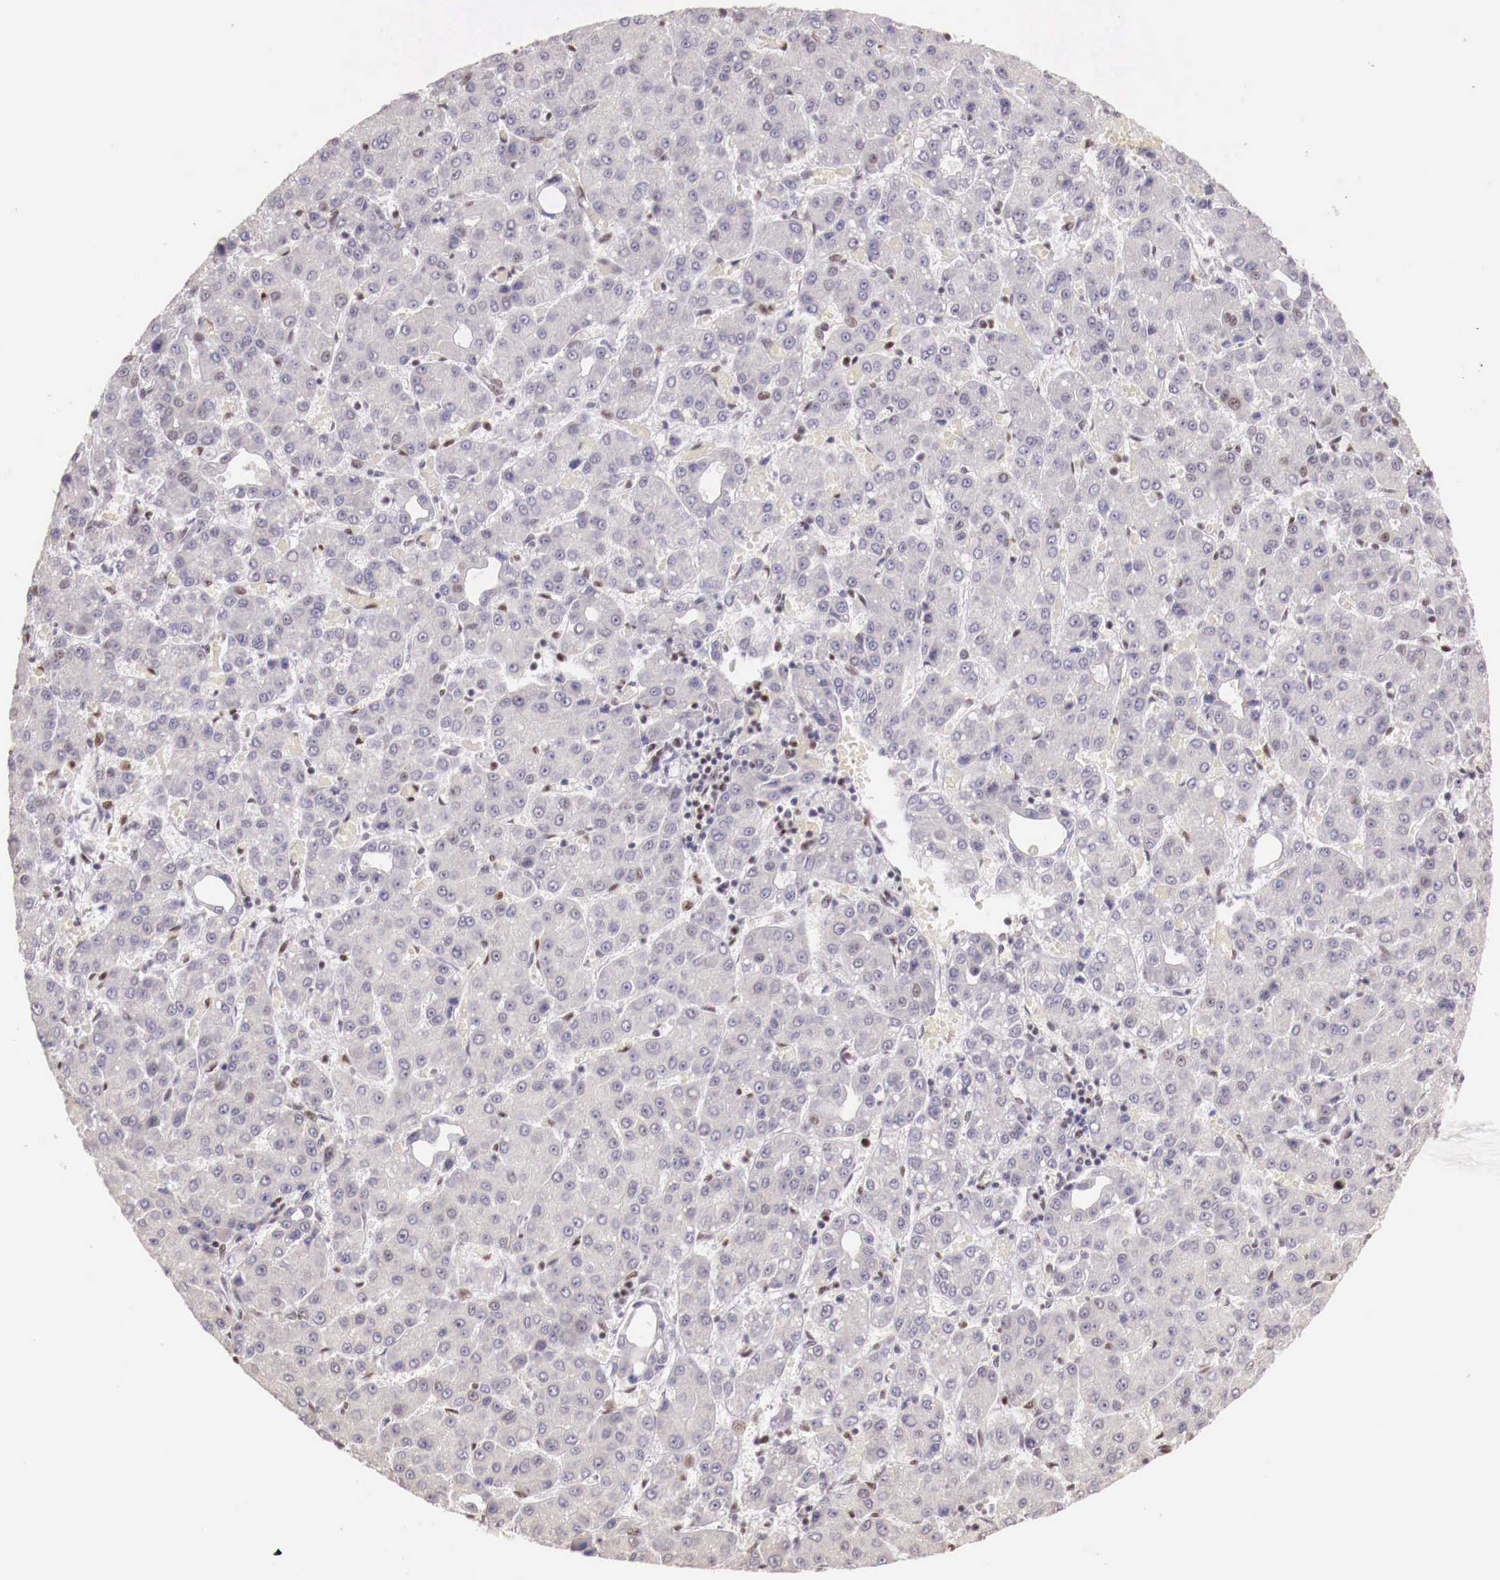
{"staining": {"intensity": "negative", "quantity": "none", "location": "none"}, "tissue": "liver cancer", "cell_type": "Tumor cells", "image_type": "cancer", "snomed": [{"axis": "morphology", "description": "Carcinoma, Hepatocellular, NOS"}, {"axis": "topography", "description": "Liver"}], "caption": "High magnification brightfield microscopy of liver cancer stained with DAB (brown) and counterstained with hematoxylin (blue): tumor cells show no significant expression. The staining is performed using DAB (3,3'-diaminobenzidine) brown chromogen with nuclei counter-stained in using hematoxylin.", "gene": "SP1", "patient": {"sex": "male", "age": 69}}